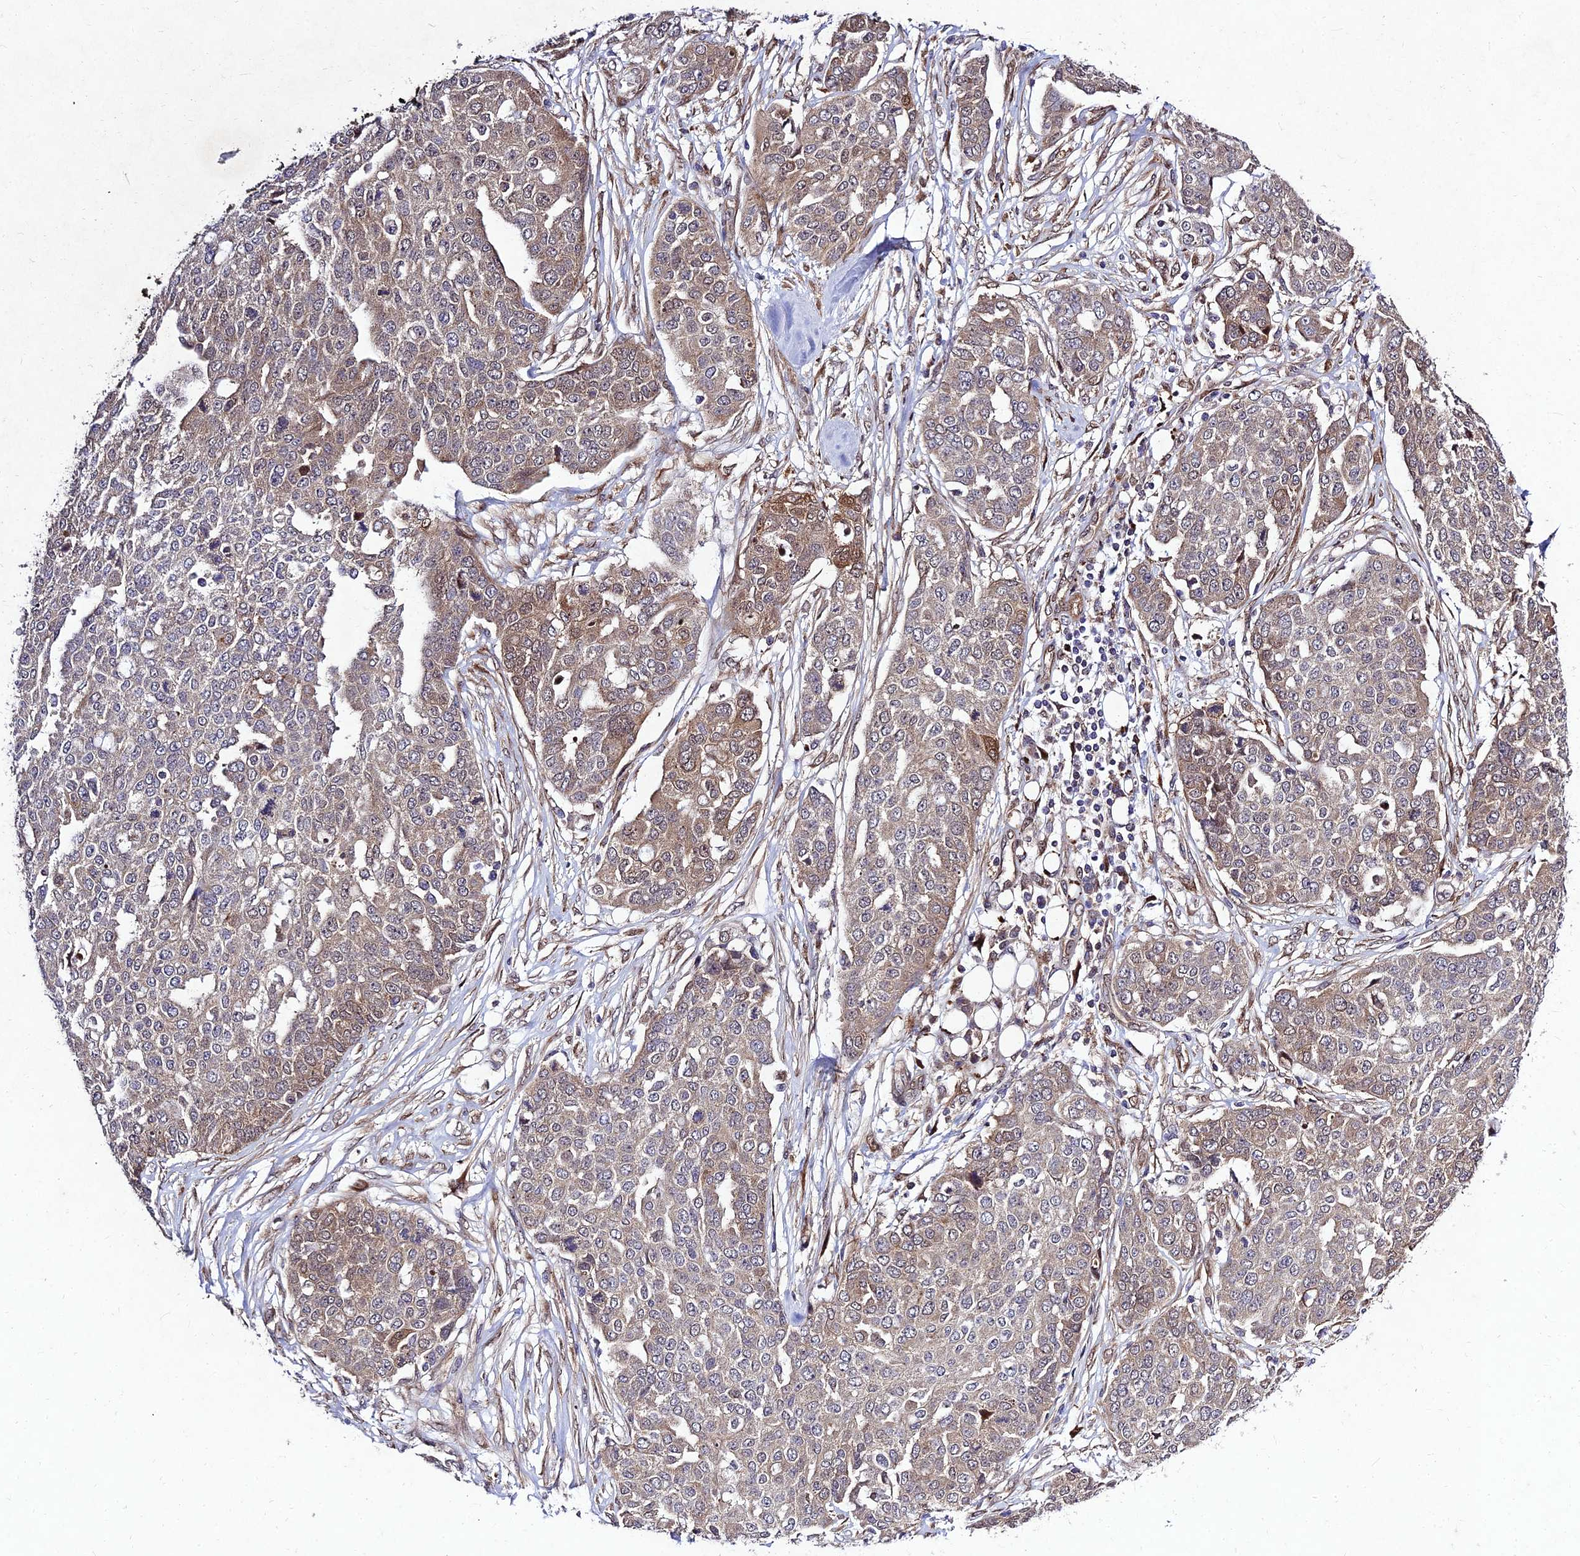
{"staining": {"intensity": "weak", "quantity": "25%-75%", "location": "cytoplasmic/membranous"}, "tissue": "ovarian cancer", "cell_type": "Tumor cells", "image_type": "cancer", "snomed": [{"axis": "morphology", "description": "Cystadenocarcinoma, serous, NOS"}, {"axis": "topography", "description": "Soft tissue"}, {"axis": "topography", "description": "Ovary"}], "caption": "A brown stain shows weak cytoplasmic/membranous staining of a protein in human ovarian cancer tumor cells.", "gene": "MKKS", "patient": {"sex": "female", "age": 57}}